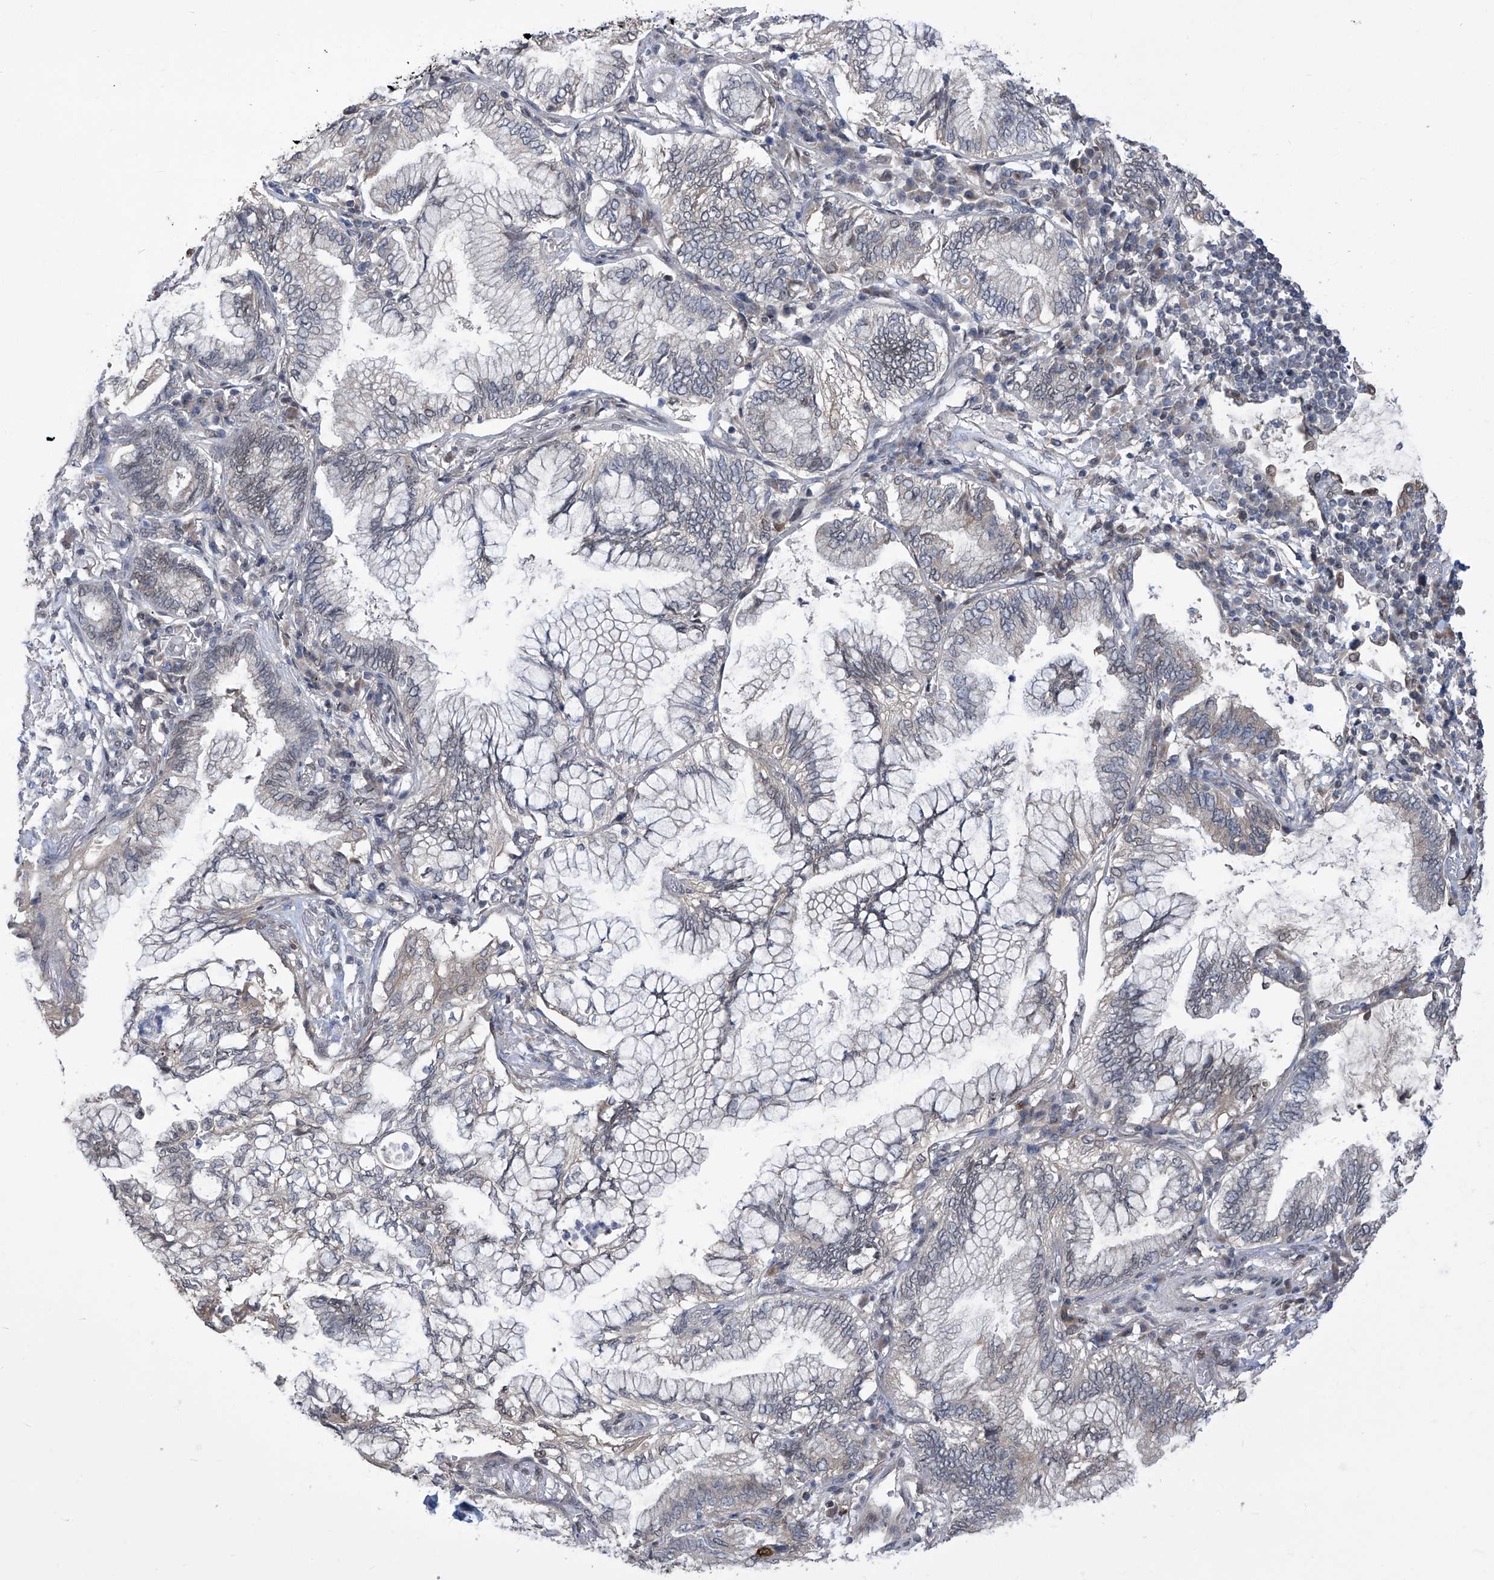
{"staining": {"intensity": "weak", "quantity": "<25%", "location": "cytoplasmic/membranous,nuclear"}, "tissue": "lung cancer", "cell_type": "Tumor cells", "image_type": "cancer", "snomed": [{"axis": "morphology", "description": "Adenocarcinoma, NOS"}, {"axis": "topography", "description": "Lung"}], "caption": "Photomicrograph shows no significant protein expression in tumor cells of lung adenocarcinoma.", "gene": "CETN2", "patient": {"sex": "female", "age": 70}}